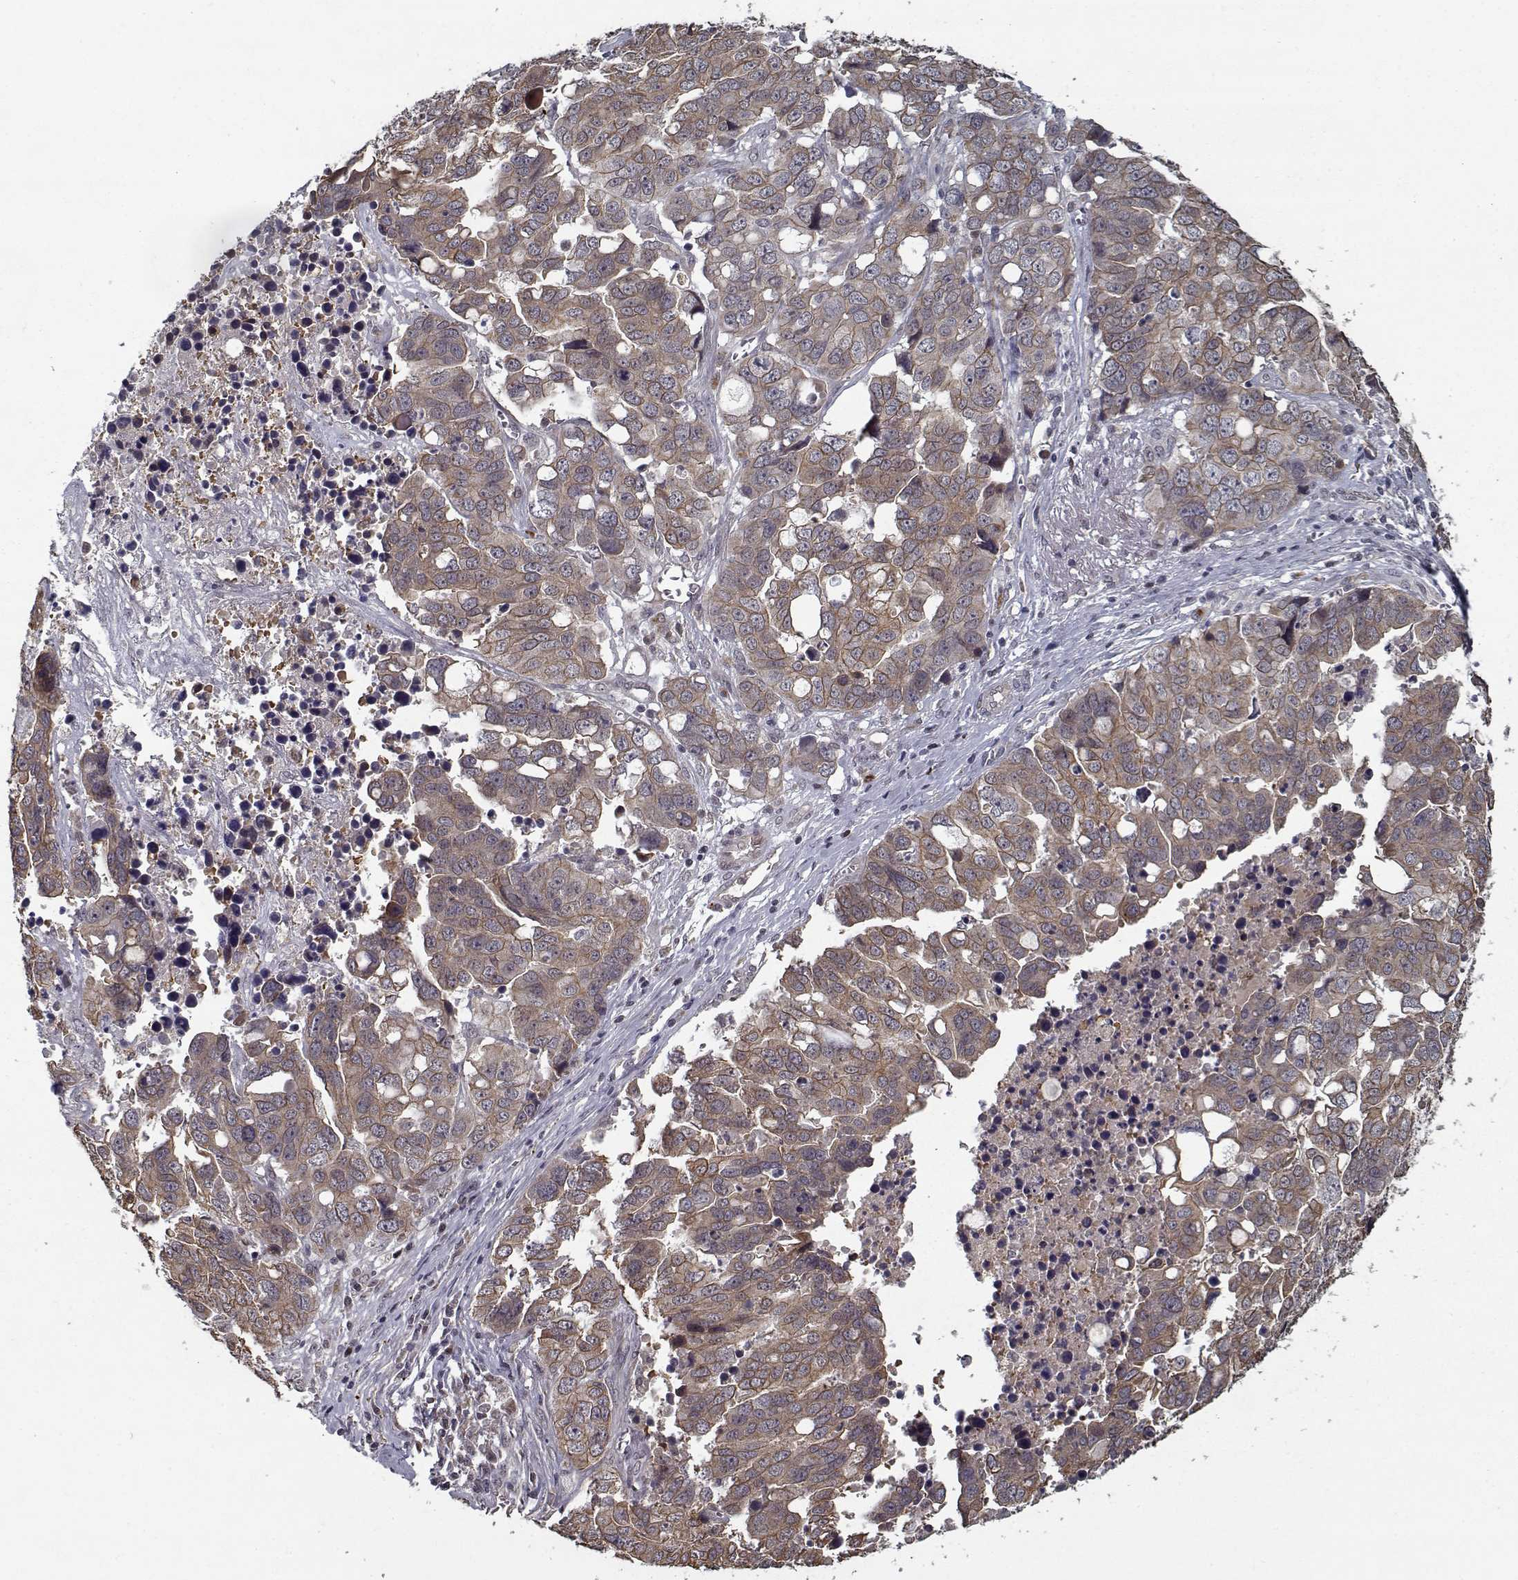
{"staining": {"intensity": "moderate", "quantity": ">75%", "location": "cytoplasmic/membranous"}, "tissue": "ovarian cancer", "cell_type": "Tumor cells", "image_type": "cancer", "snomed": [{"axis": "morphology", "description": "Carcinoma, endometroid"}, {"axis": "topography", "description": "Ovary"}], "caption": "This is an image of immunohistochemistry staining of endometroid carcinoma (ovarian), which shows moderate staining in the cytoplasmic/membranous of tumor cells.", "gene": "NLK", "patient": {"sex": "female", "age": 78}}